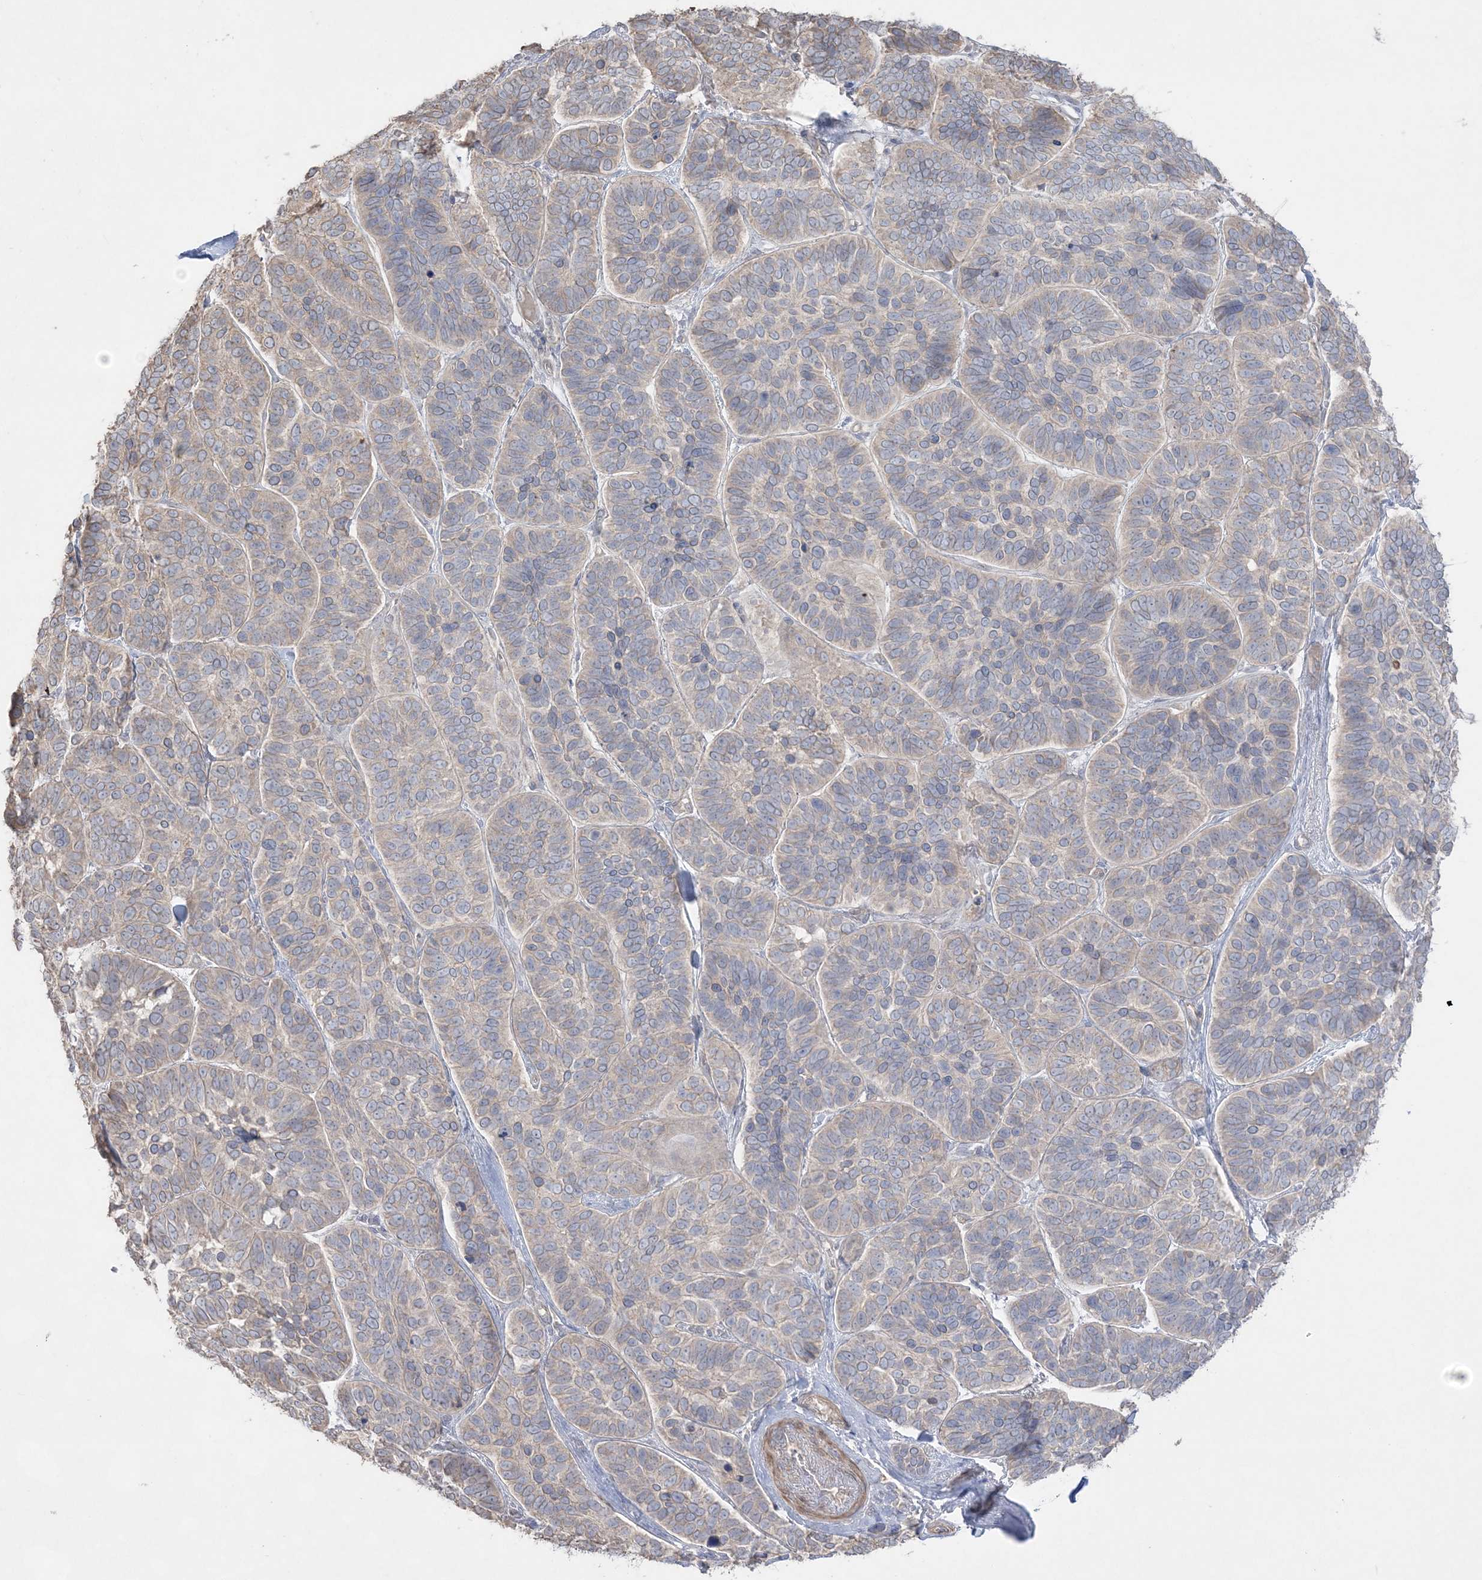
{"staining": {"intensity": "weak", "quantity": "<25%", "location": "cytoplasmic/membranous"}, "tissue": "skin cancer", "cell_type": "Tumor cells", "image_type": "cancer", "snomed": [{"axis": "morphology", "description": "Basal cell carcinoma"}, {"axis": "topography", "description": "Skin"}], "caption": "Immunohistochemistry image of neoplastic tissue: skin basal cell carcinoma stained with DAB (3,3'-diaminobenzidine) demonstrates no significant protein staining in tumor cells.", "gene": "SH3BP4", "patient": {"sex": "male", "age": 62}}